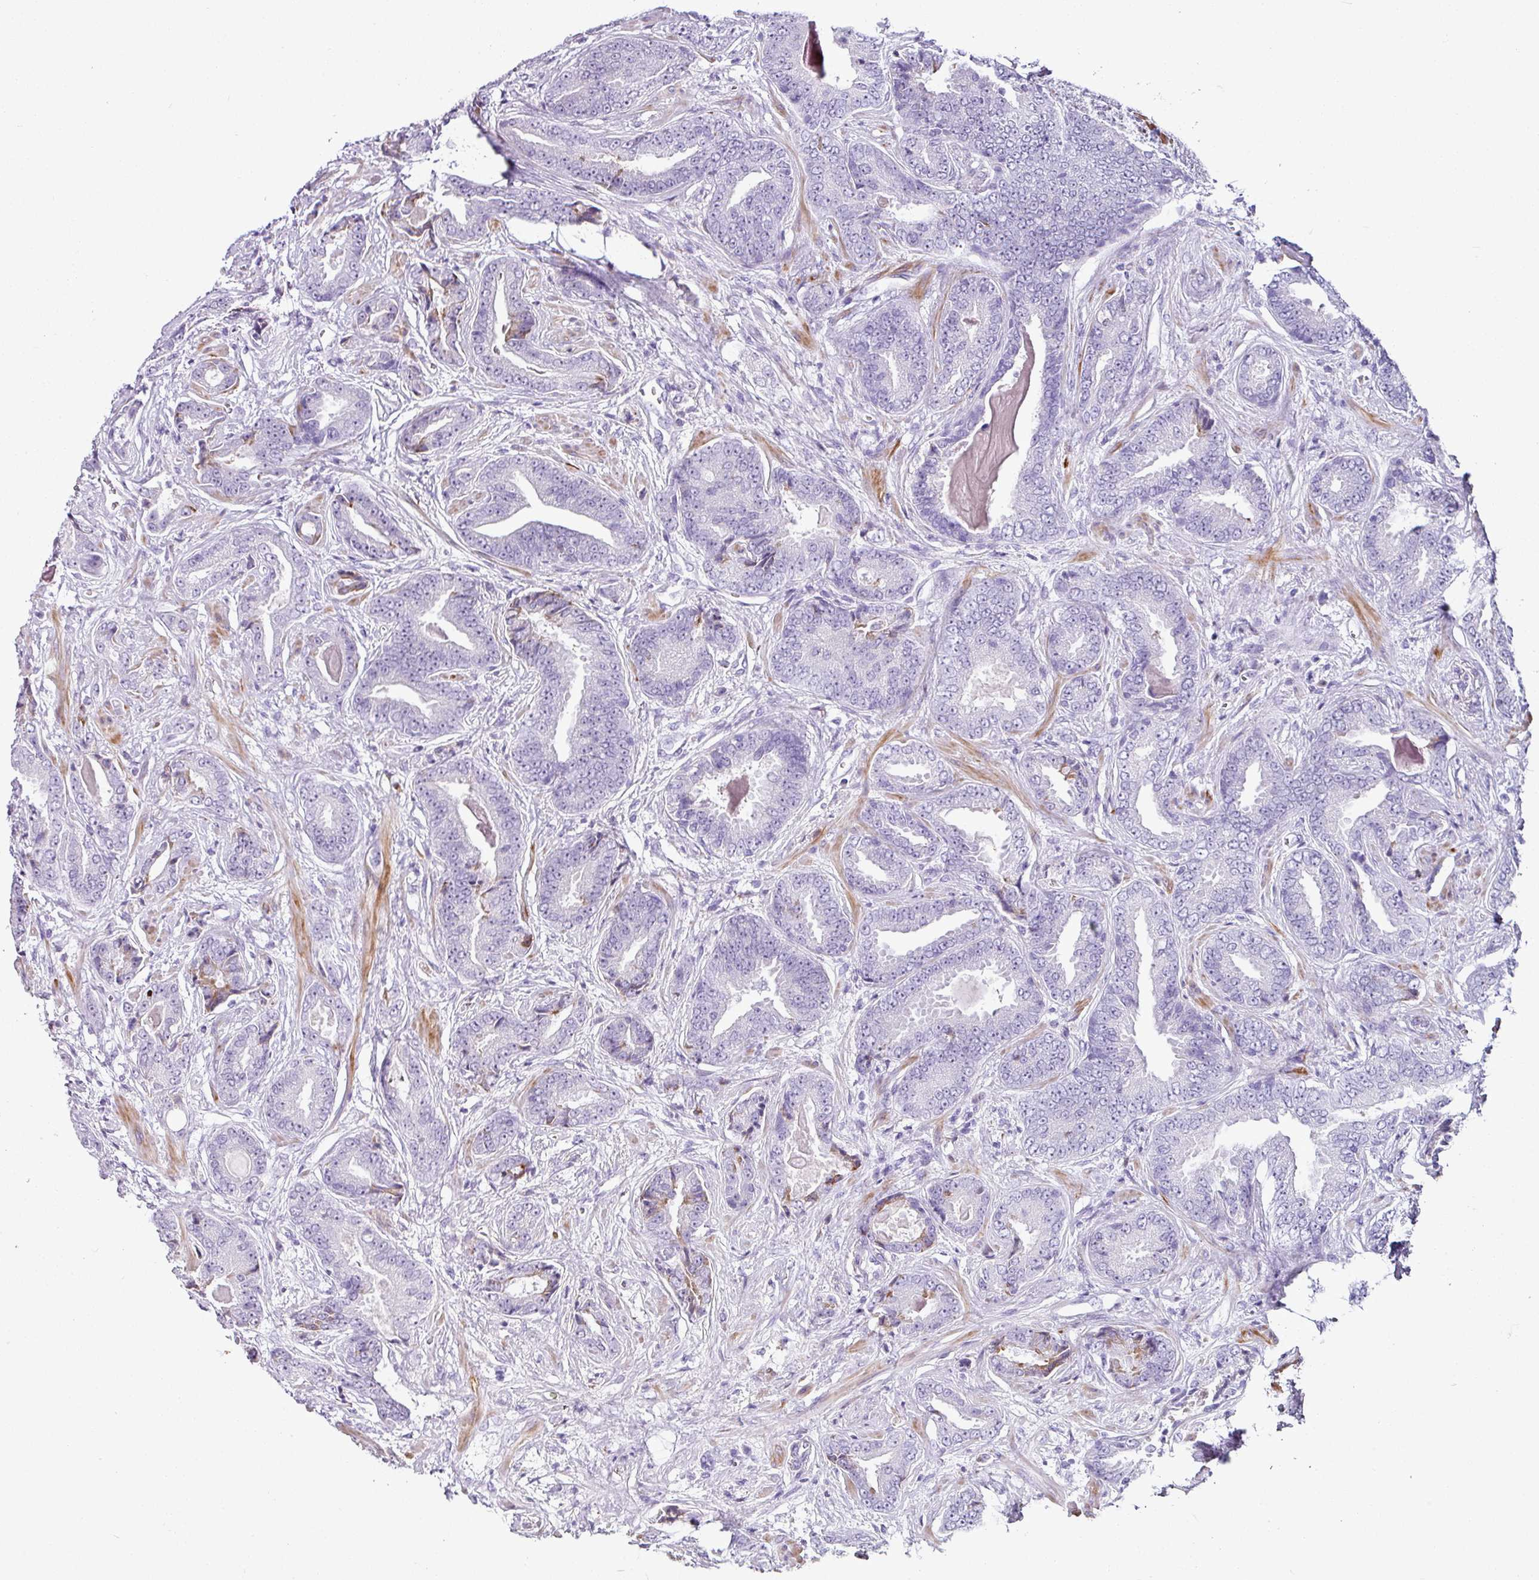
{"staining": {"intensity": "negative", "quantity": "none", "location": "none"}, "tissue": "prostate cancer", "cell_type": "Tumor cells", "image_type": "cancer", "snomed": [{"axis": "morphology", "description": "Adenocarcinoma, Low grade"}, {"axis": "topography", "description": "Prostate"}], "caption": "High magnification brightfield microscopy of adenocarcinoma (low-grade) (prostate) stained with DAB (brown) and counterstained with hematoxylin (blue): tumor cells show no significant staining.", "gene": "TRA2A", "patient": {"sex": "male", "age": 62}}